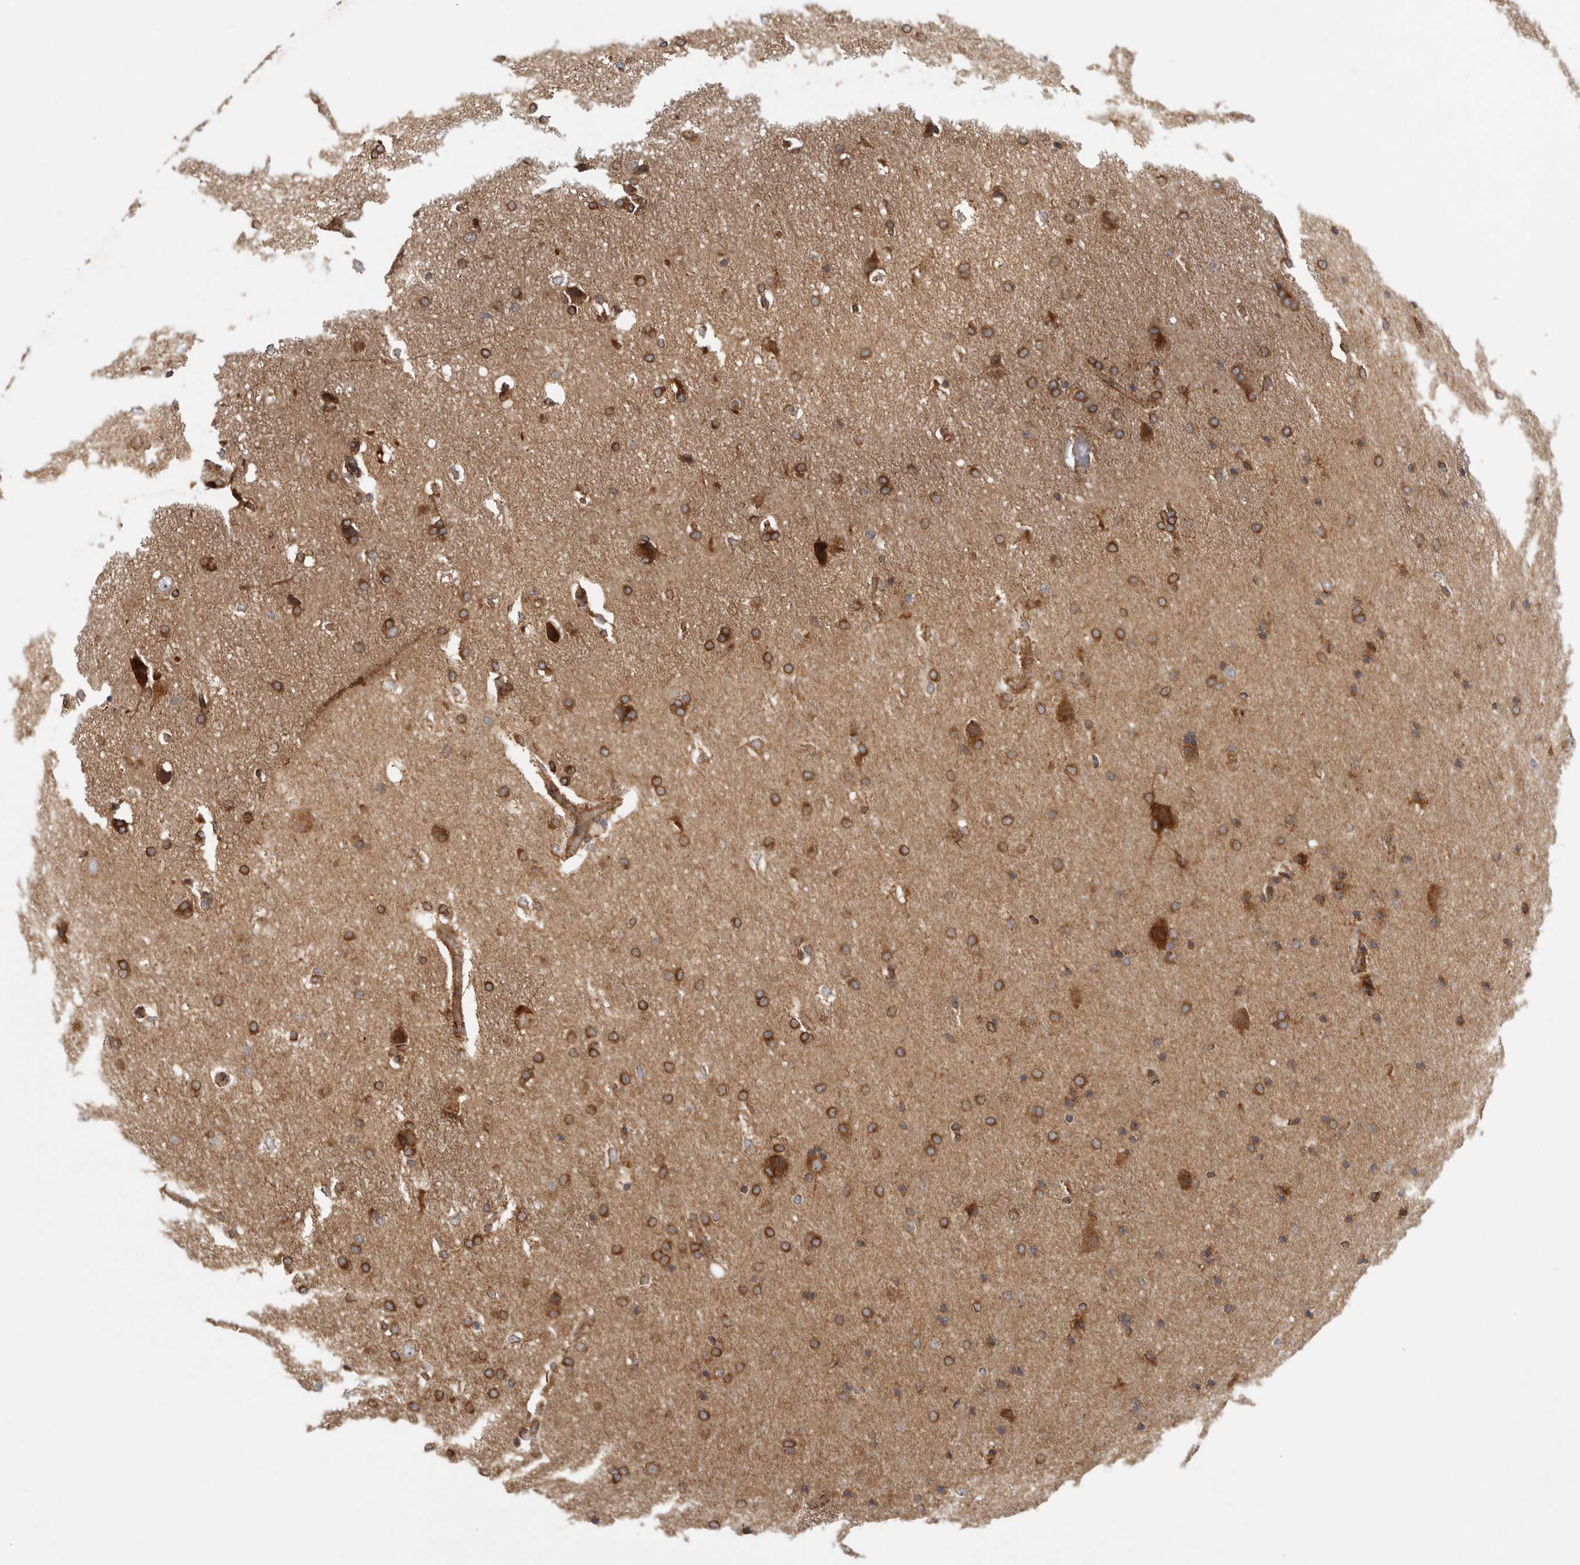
{"staining": {"intensity": "strong", "quantity": ">75%", "location": "cytoplasmic/membranous"}, "tissue": "glioma", "cell_type": "Tumor cells", "image_type": "cancer", "snomed": [{"axis": "morphology", "description": "Glioma, malignant, Low grade"}, {"axis": "topography", "description": "Brain"}], "caption": "The photomicrograph reveals a brown stain indicating the presence of a protein in the cytoplasmic/membranous of tumor cells in glioma. The staining is performed using DAB brown chromogen to label protein expression. The nuclei are counter-stained blue using hematoxylin.", "gene": "BCAP29", "patient": {"sex": "female", "age": 37}}